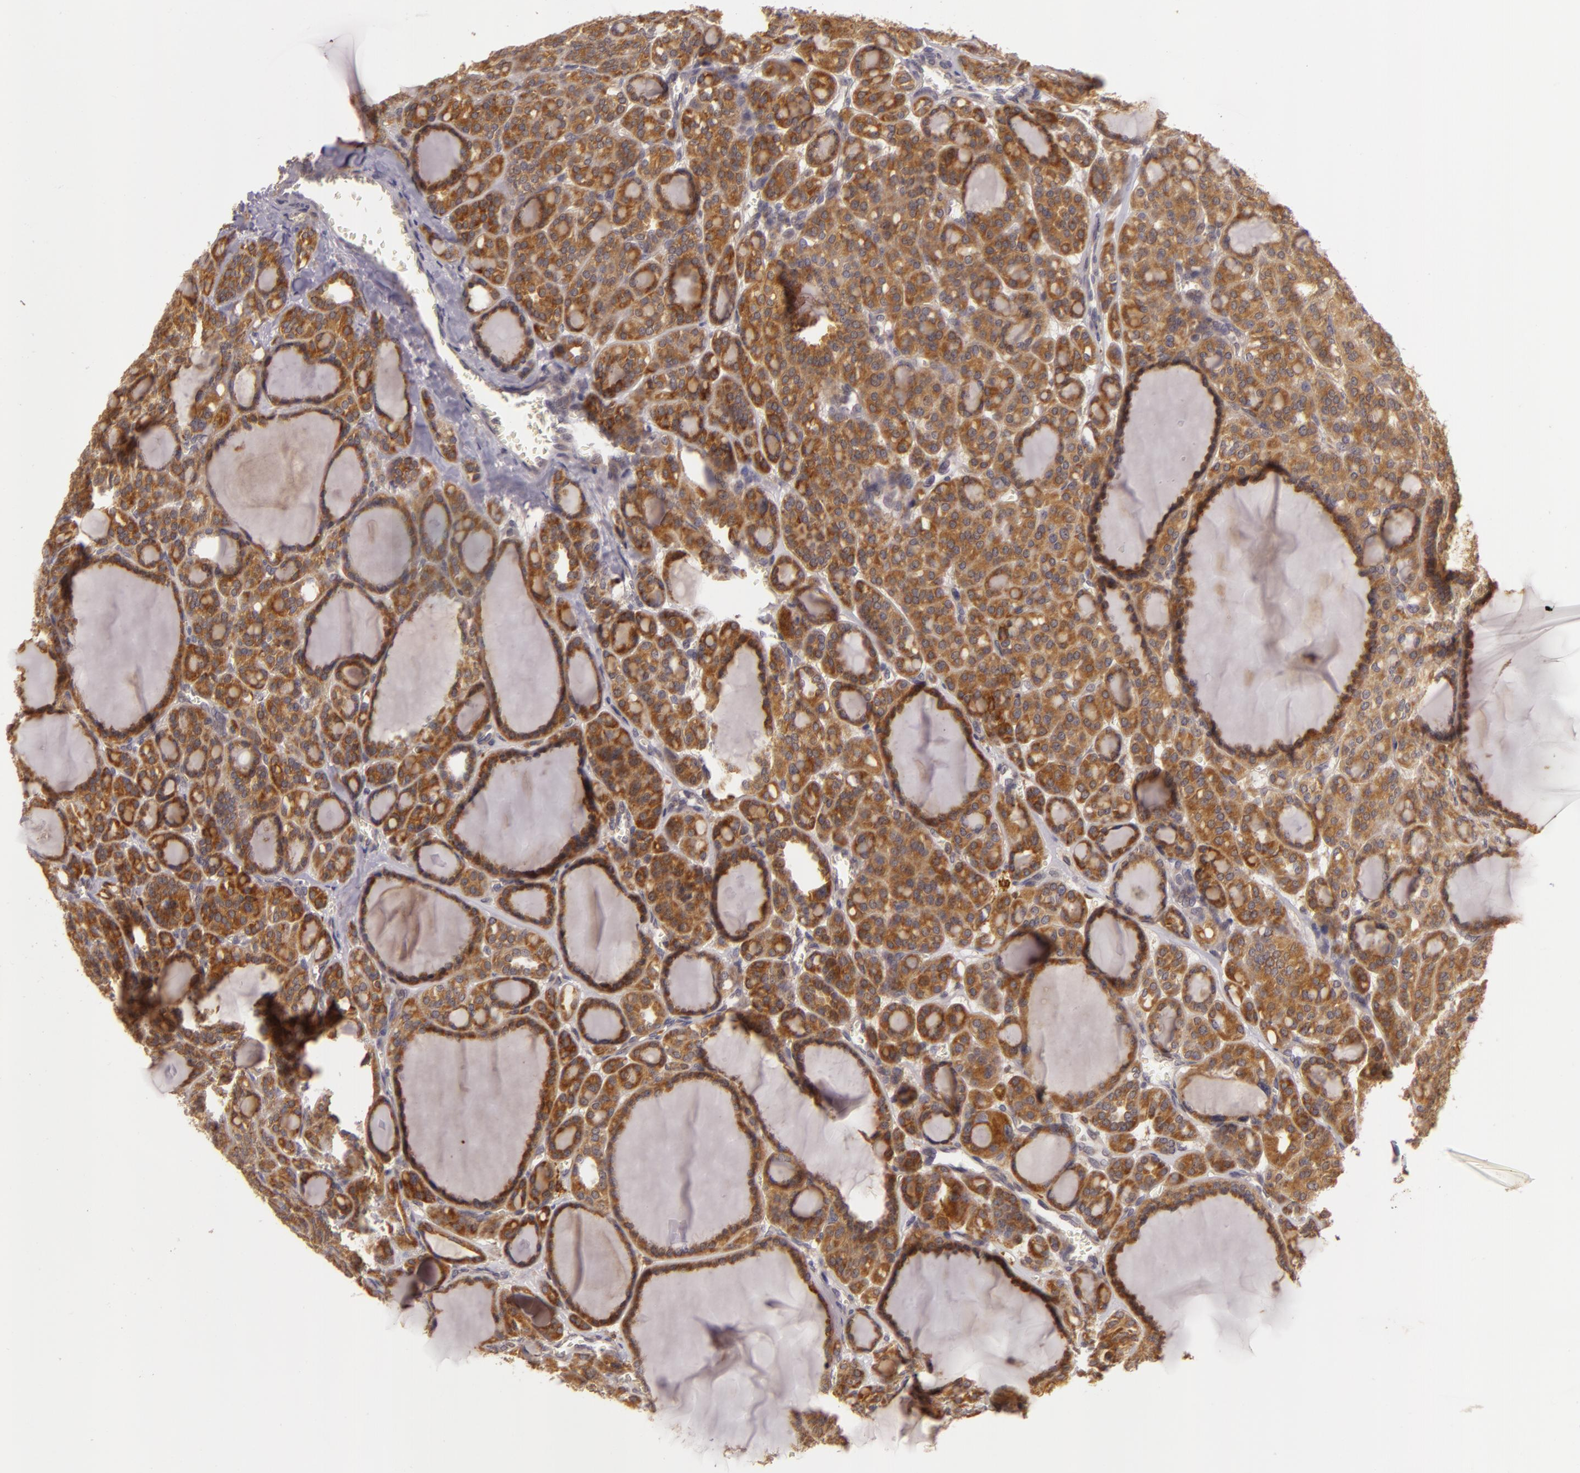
{"staining": {"intensity": "moderate", "quantity": ">75%", "location": "cytoplasmic/membranous"}, "tissue": "thyroid cancer", "cell_type": "Tumor cells", "image_type": "cancer", "snomed": [{"axis": "morphology", "description": "Follicular adenoma carcinoma, NOS"}, {"axis": "topography", "description": "Thyroid gland"}], "caption": "Thyroid follicular adenoma carcinoma tissue displays moderate cytoplasmic/membranous staining in approximately >75% of tumor cells, visualized by immunohistochemistry.", "gene": "PPP1R3F", "patient": {"sex": "female", "age": 71}}